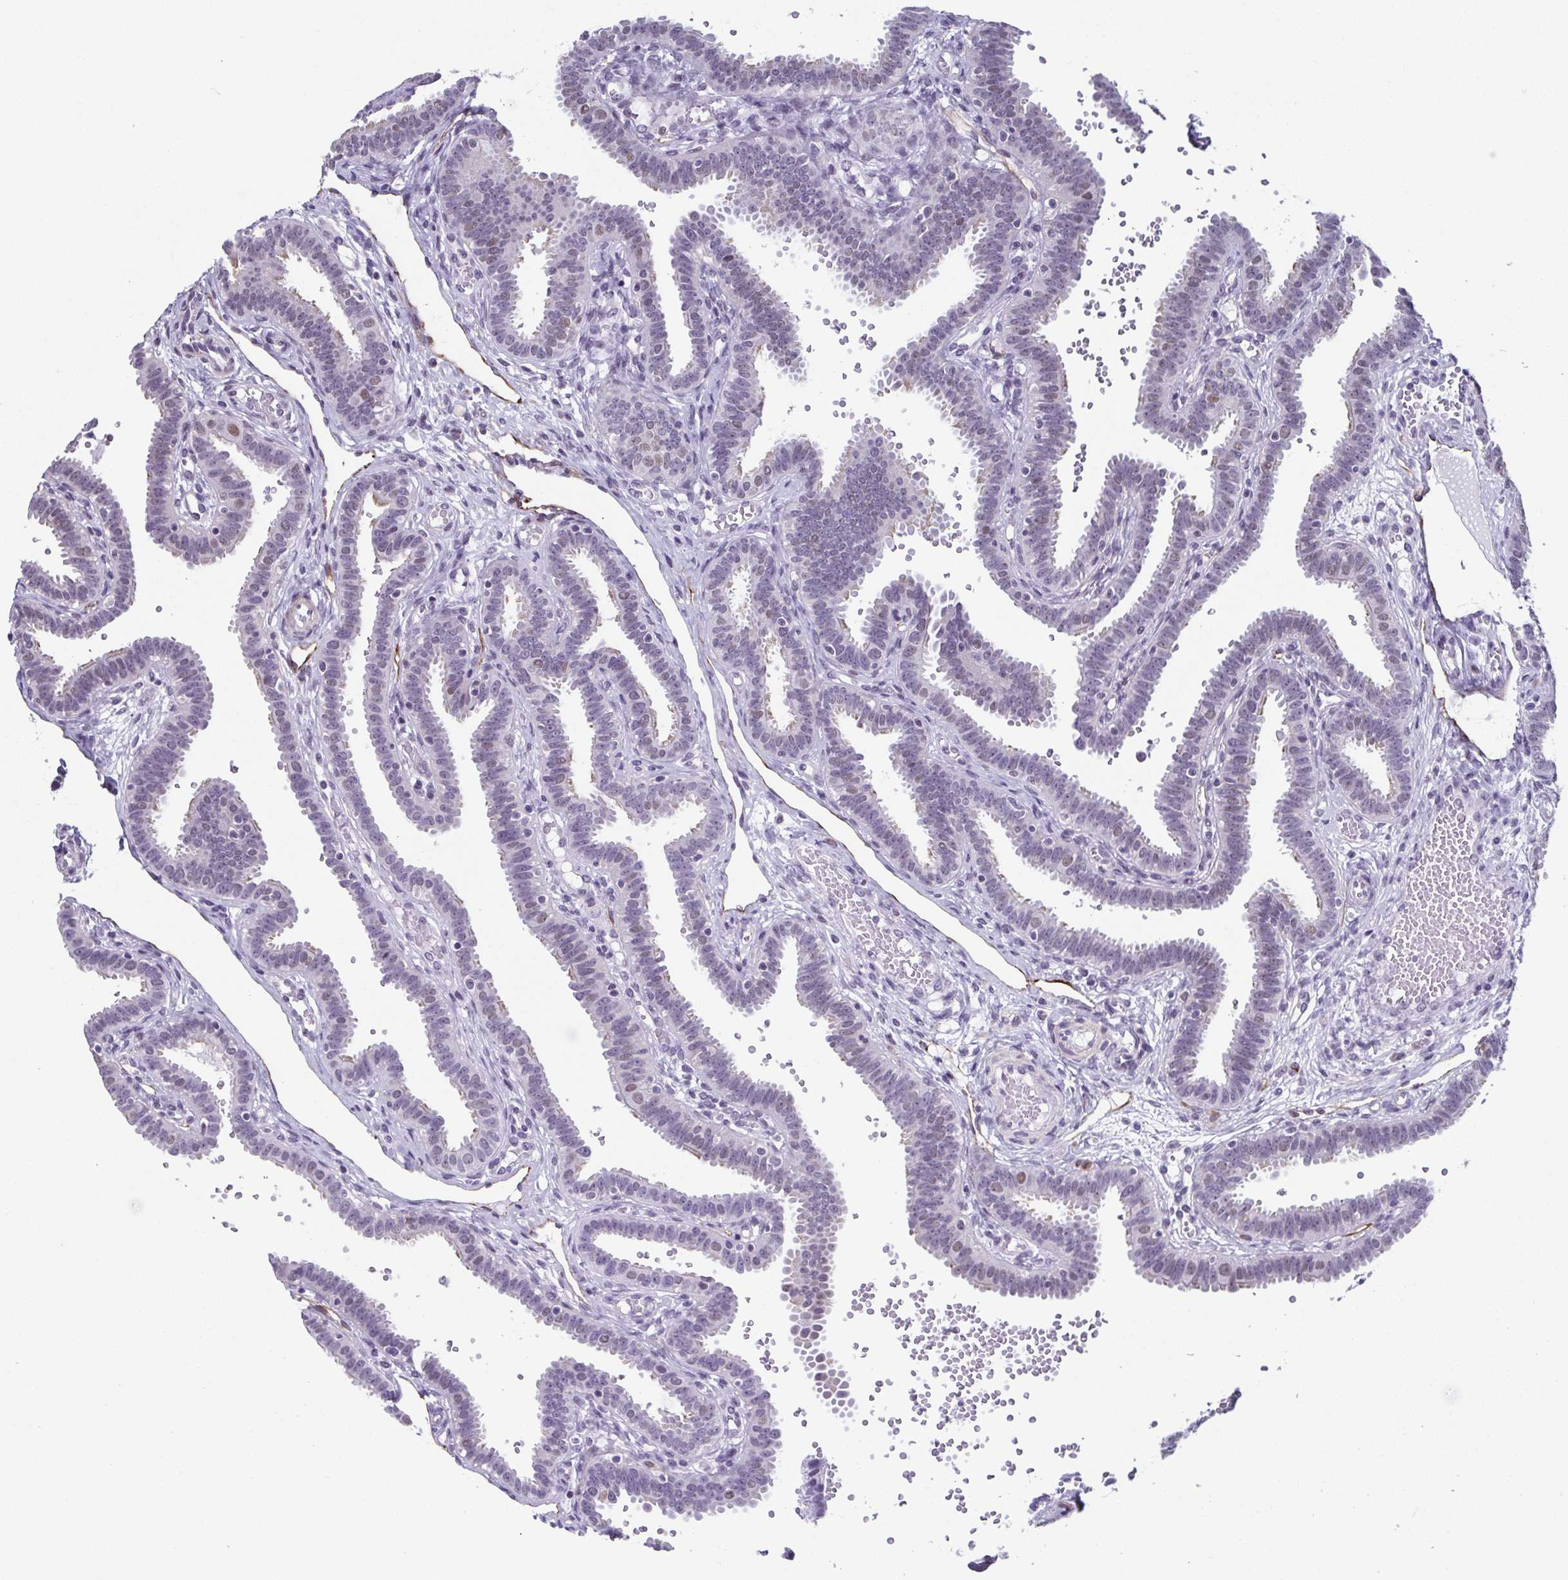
{"staining": {"intensity": "moderate", "quantity": "<25%", "location": "cytoplasmic/membranous,nuclear"}, "tissue": "fallopian tube", "cell_type": "Glandular cells", "image_type": "normal", "snomed": [{"axis": "morphology", "description": "Normal tissue, NOS"}, {"axis": "topography", "description": "Fallopian tube"}], "caption": "An image of human fallopian tube stained for a protein reveals moderate cytoplasmic/membranous,nuclear brown staining in glandular cells. Using DAB (brown) and hematoxylin (blue) stains, captured at high magnification using brightfield microscopy.", "gene": "TMEM92", "patient": {"sex": "female", "age": 37}}